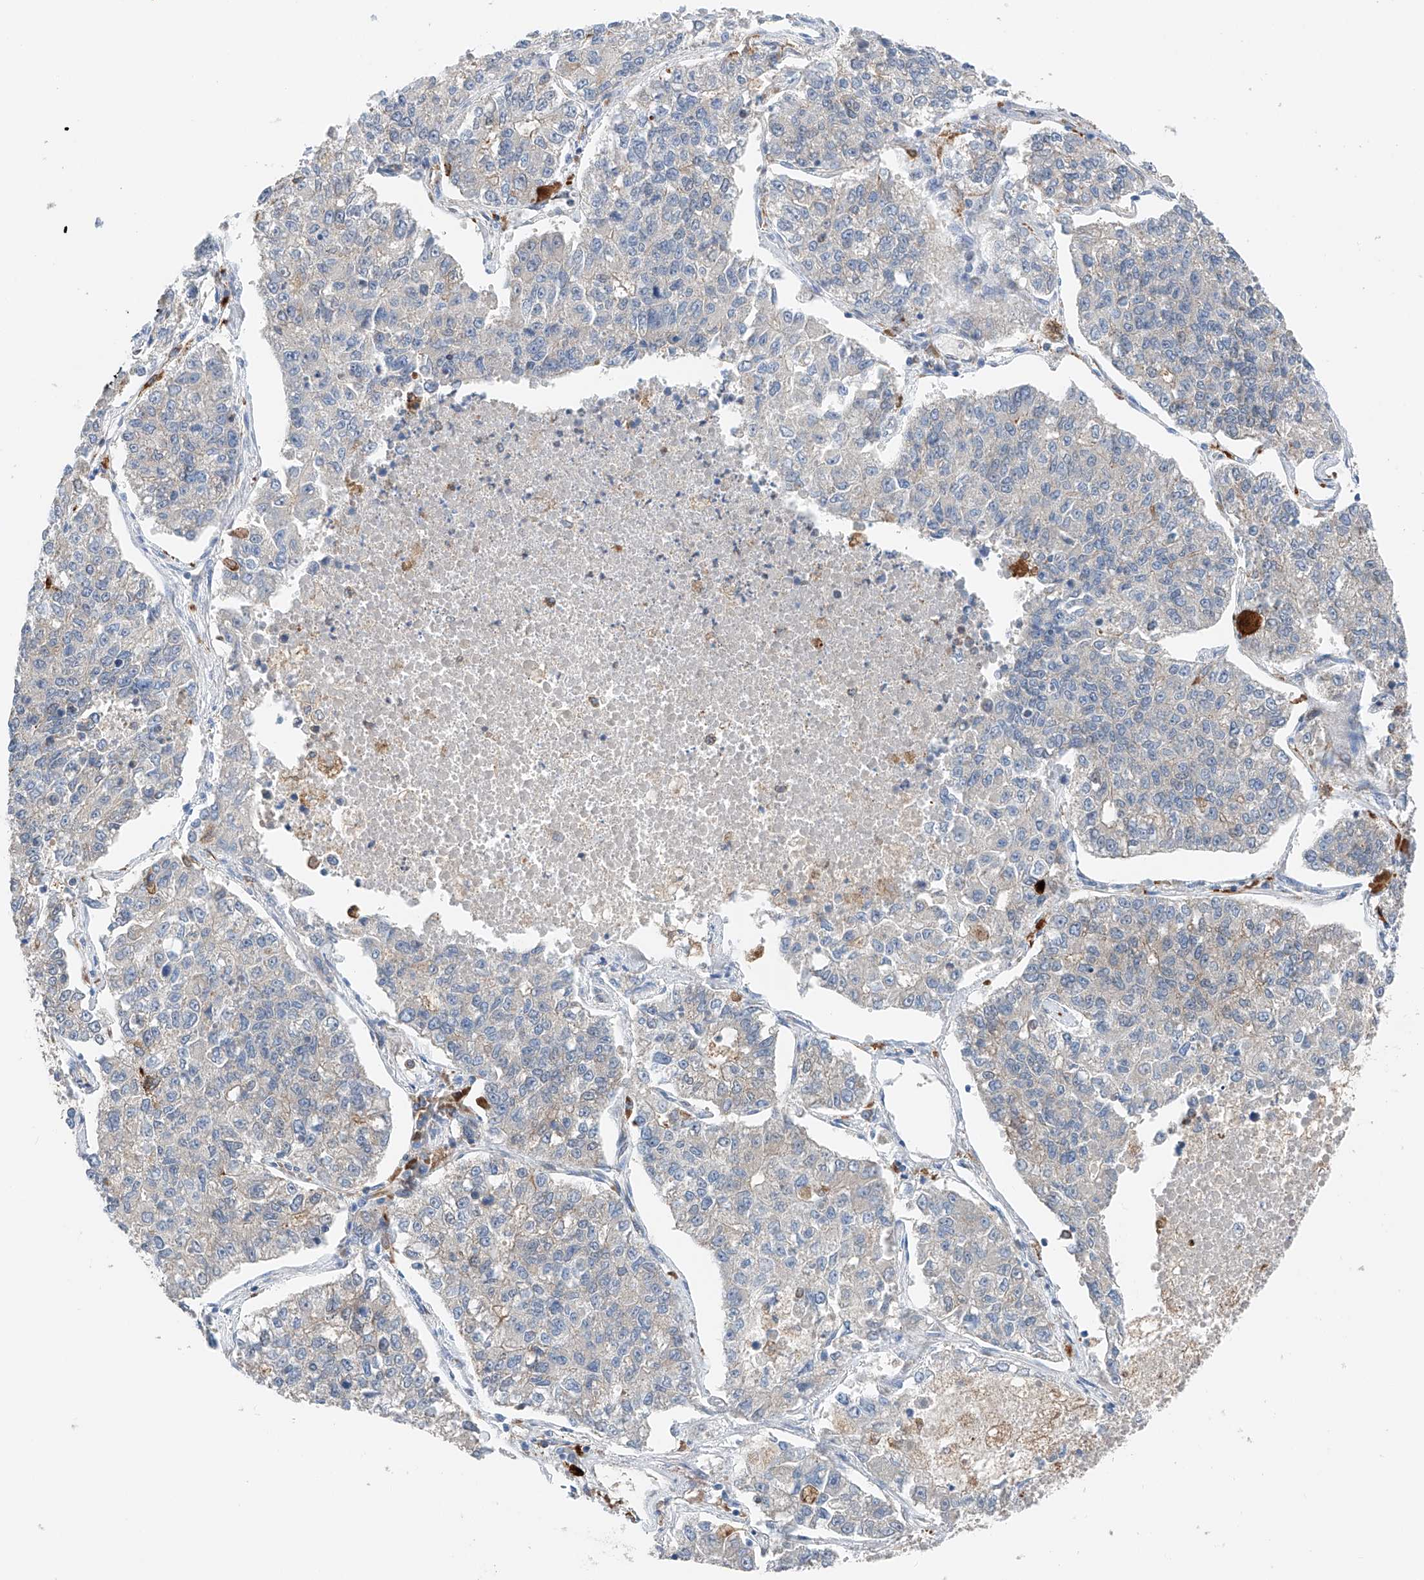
{"staining": {"intensity": "negative", "quantity": "none", "location": "none"}, "tissue": "lung cancer", "cell_type": "Tumor cells", "image_type": "cancer", "snomed": [{"axis": "morphology", "description": "Adenocarcinoma, NOS"}, {"axis": "topography", "description": "Lung"}], "caption": "An IHC histopathology image of lung adenocarcinoma is shown. There is no staining in tumor cells of lung adenocarcinoma. (Immunohistochemistry, brightfield microscopy, high magnification).", "gene": "TBXAS1", "patient": {"sex": "male", "age": 49}}